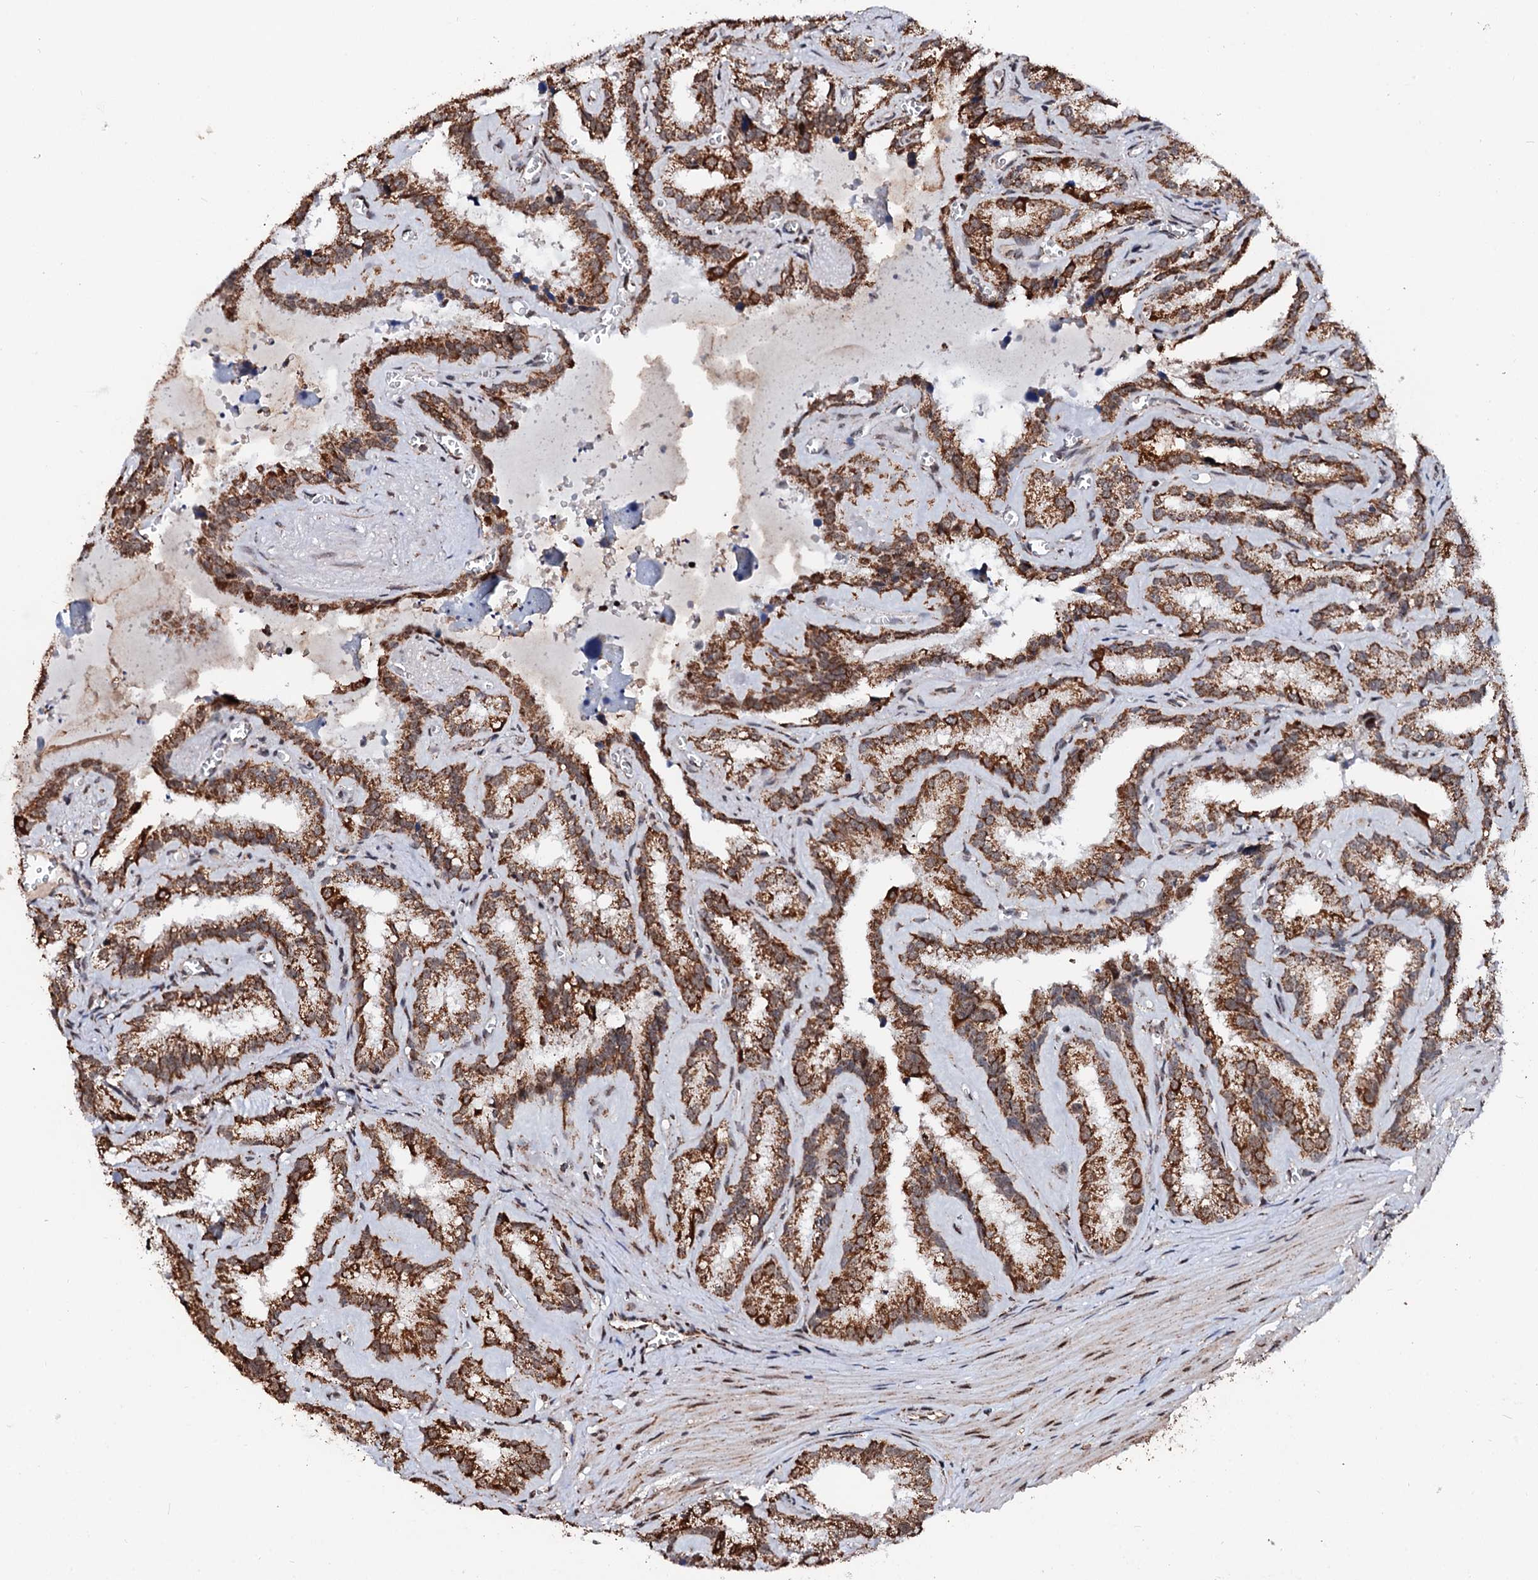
{"staining": {"intensity": "moderate", "quantity": ">75%", "location": "cytoplasmic/membranous"}, "tissue": "seminal vesicle", "cell_type": "Glandular cells", "image_type": "normal", "snomed": [{"axis": "morphology", "description": "Normal tissue, NOS"}, {"axis": "topography", "description": "Prostate"}, {"axis": "topography", "description": "Seminal veicle"}], "caption": "Brown immunohistochemical staining in normal seminal vesicle demonstrates moderate cytoplasmic/membranous staining in approximately >75% of glandular cells. (DAB (3,3'-diaminobenzidine) IHC with brightfield microscopy, high magnification).", "gene": "SECISBP2L", "patient": {"sex": "male", "age": 59}}